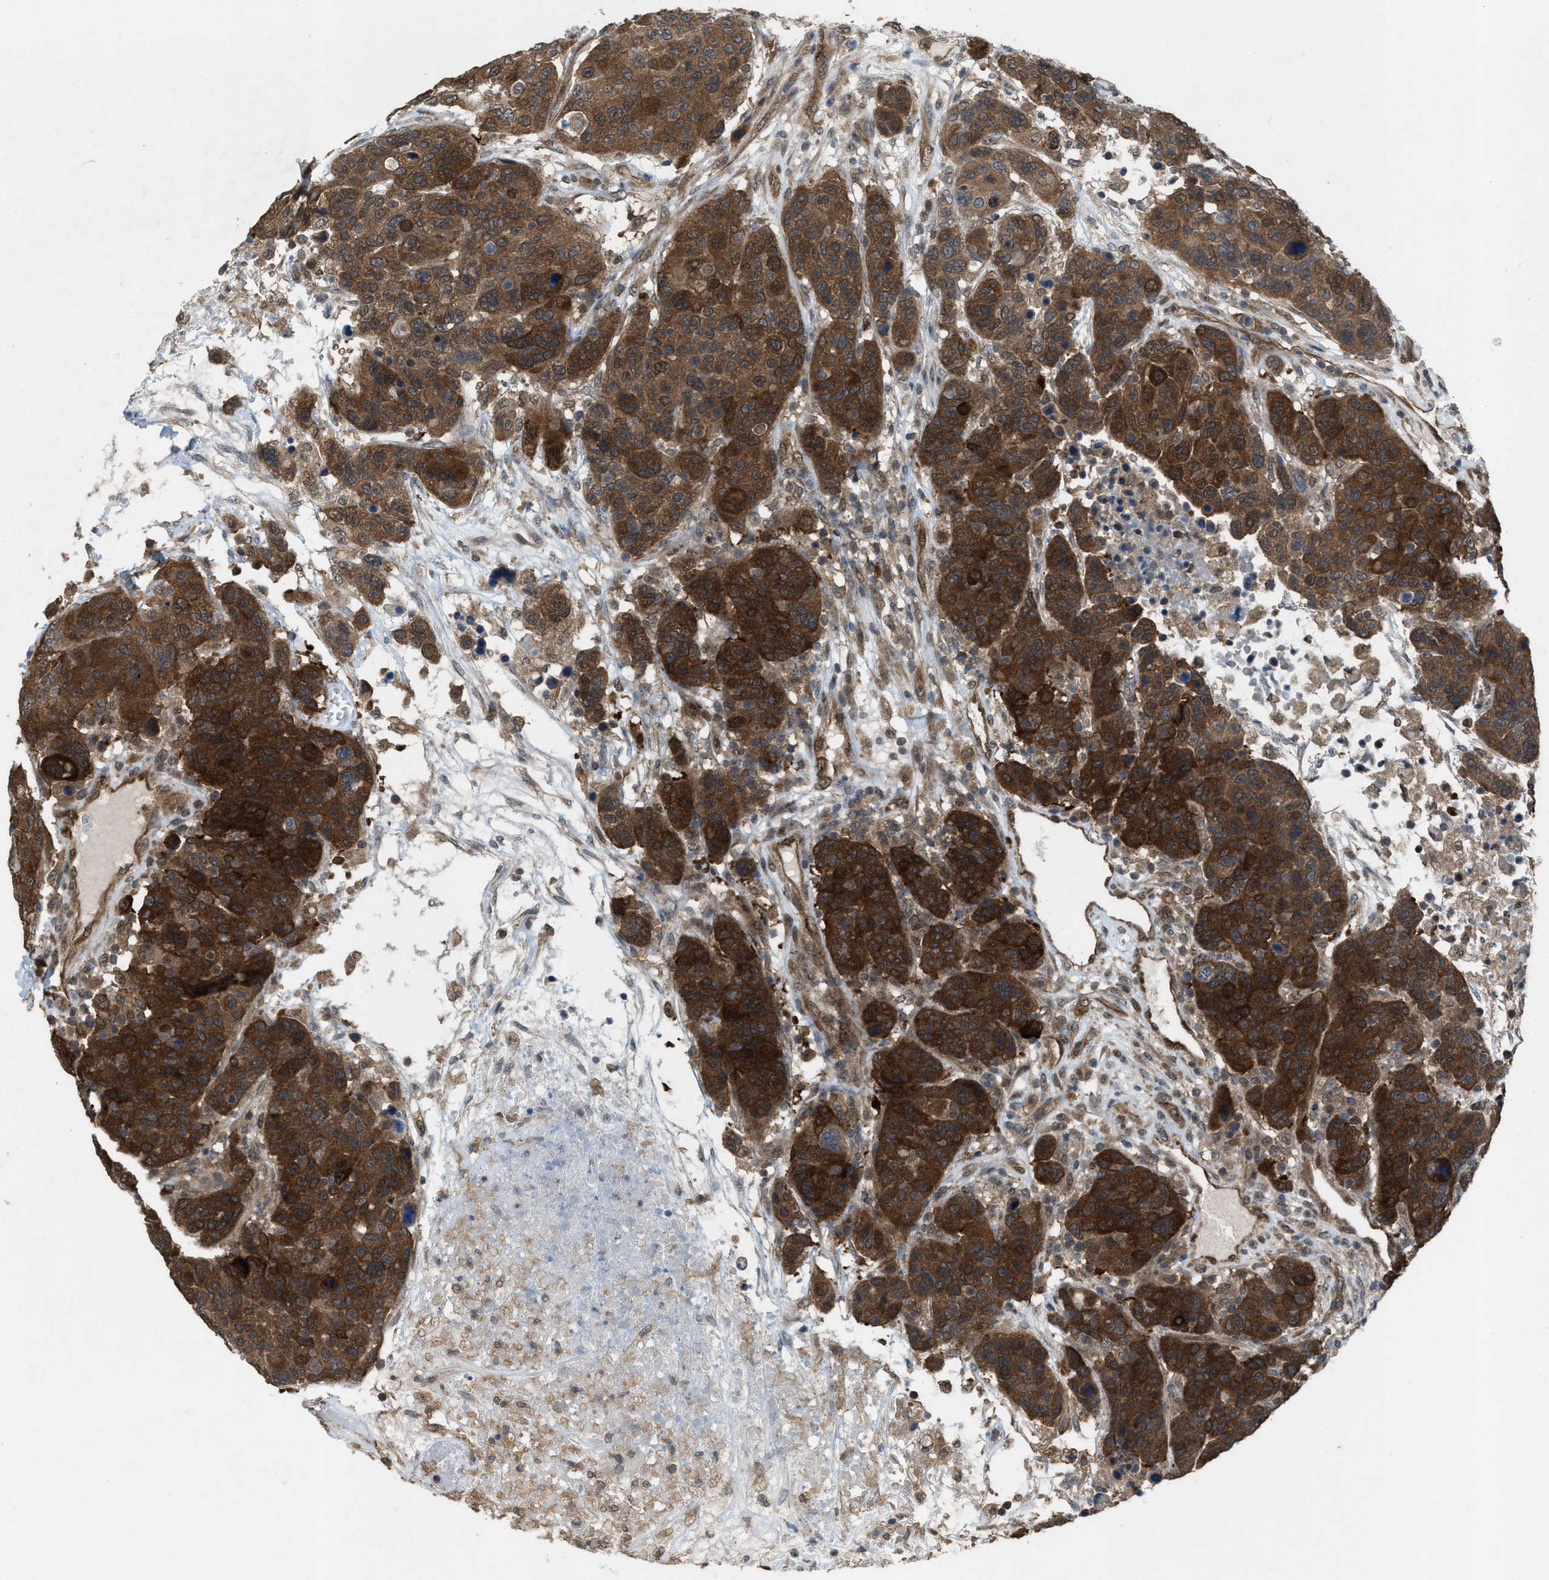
{"staining": {"intensity": "strong", "quantity": ">75%", "location": "cytoplasmic/membranous"}, "tissue": "breast cancer", "cell_type": "Tumor cells", "image_type": "cancer", "snomed": [{"axis": "morphology", "description": "Duct carcinoma"}, {"axis": "topography", "description": "Breast"}], "caption": "Protein expression analysis of human intraductal carcinoma (breast) reveals strong cytoplasmic/membranous positivity in approximately >75% of tumor cells.", "gene": "PLAA", "patient": {"sex": "female", "age": 37}}